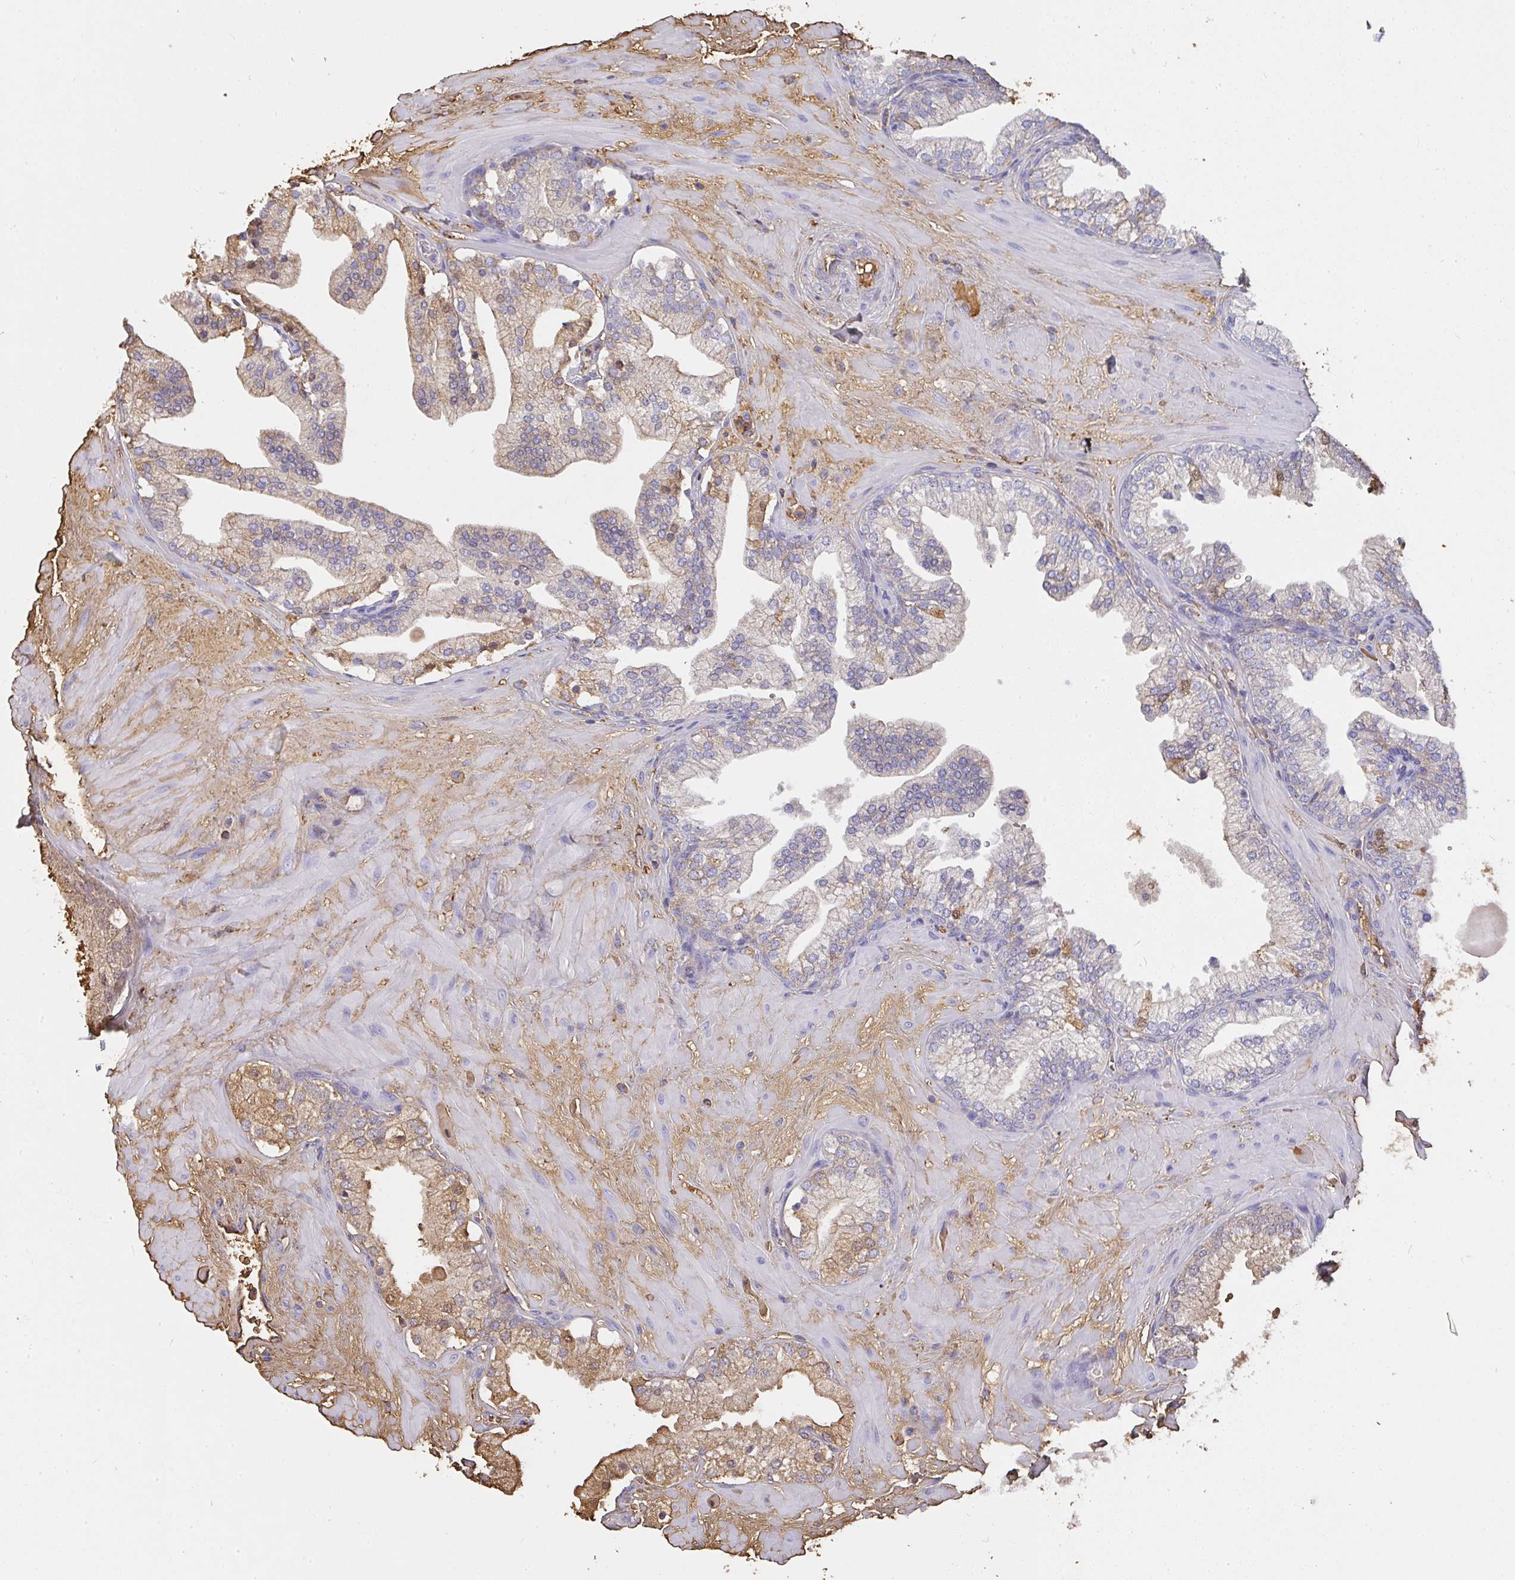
{"staining": {"intensity": "moderate", "quantity": "25%-75%", "location": "cytoplasmic/membranous"}, "tissue": "prostate", "cell_type": "Glandular cells", "image_type": "normal", "snomed": [{"axis": "morphology", "description": "Normal tissue, NOS"}, {"axis": "topography", "description": "Prostate"}, {"axis": "topography", "description": "Peripheral nerve tissue"}], "caption": "This photomicrograph exhibits IHC staining of benign human prostate, with medium moderate cytoplasmic/membranous staining in about 25%-75% of glandular cells.", "gene": "SMYD5", "patient": {"sex": "male", "age": 61}}